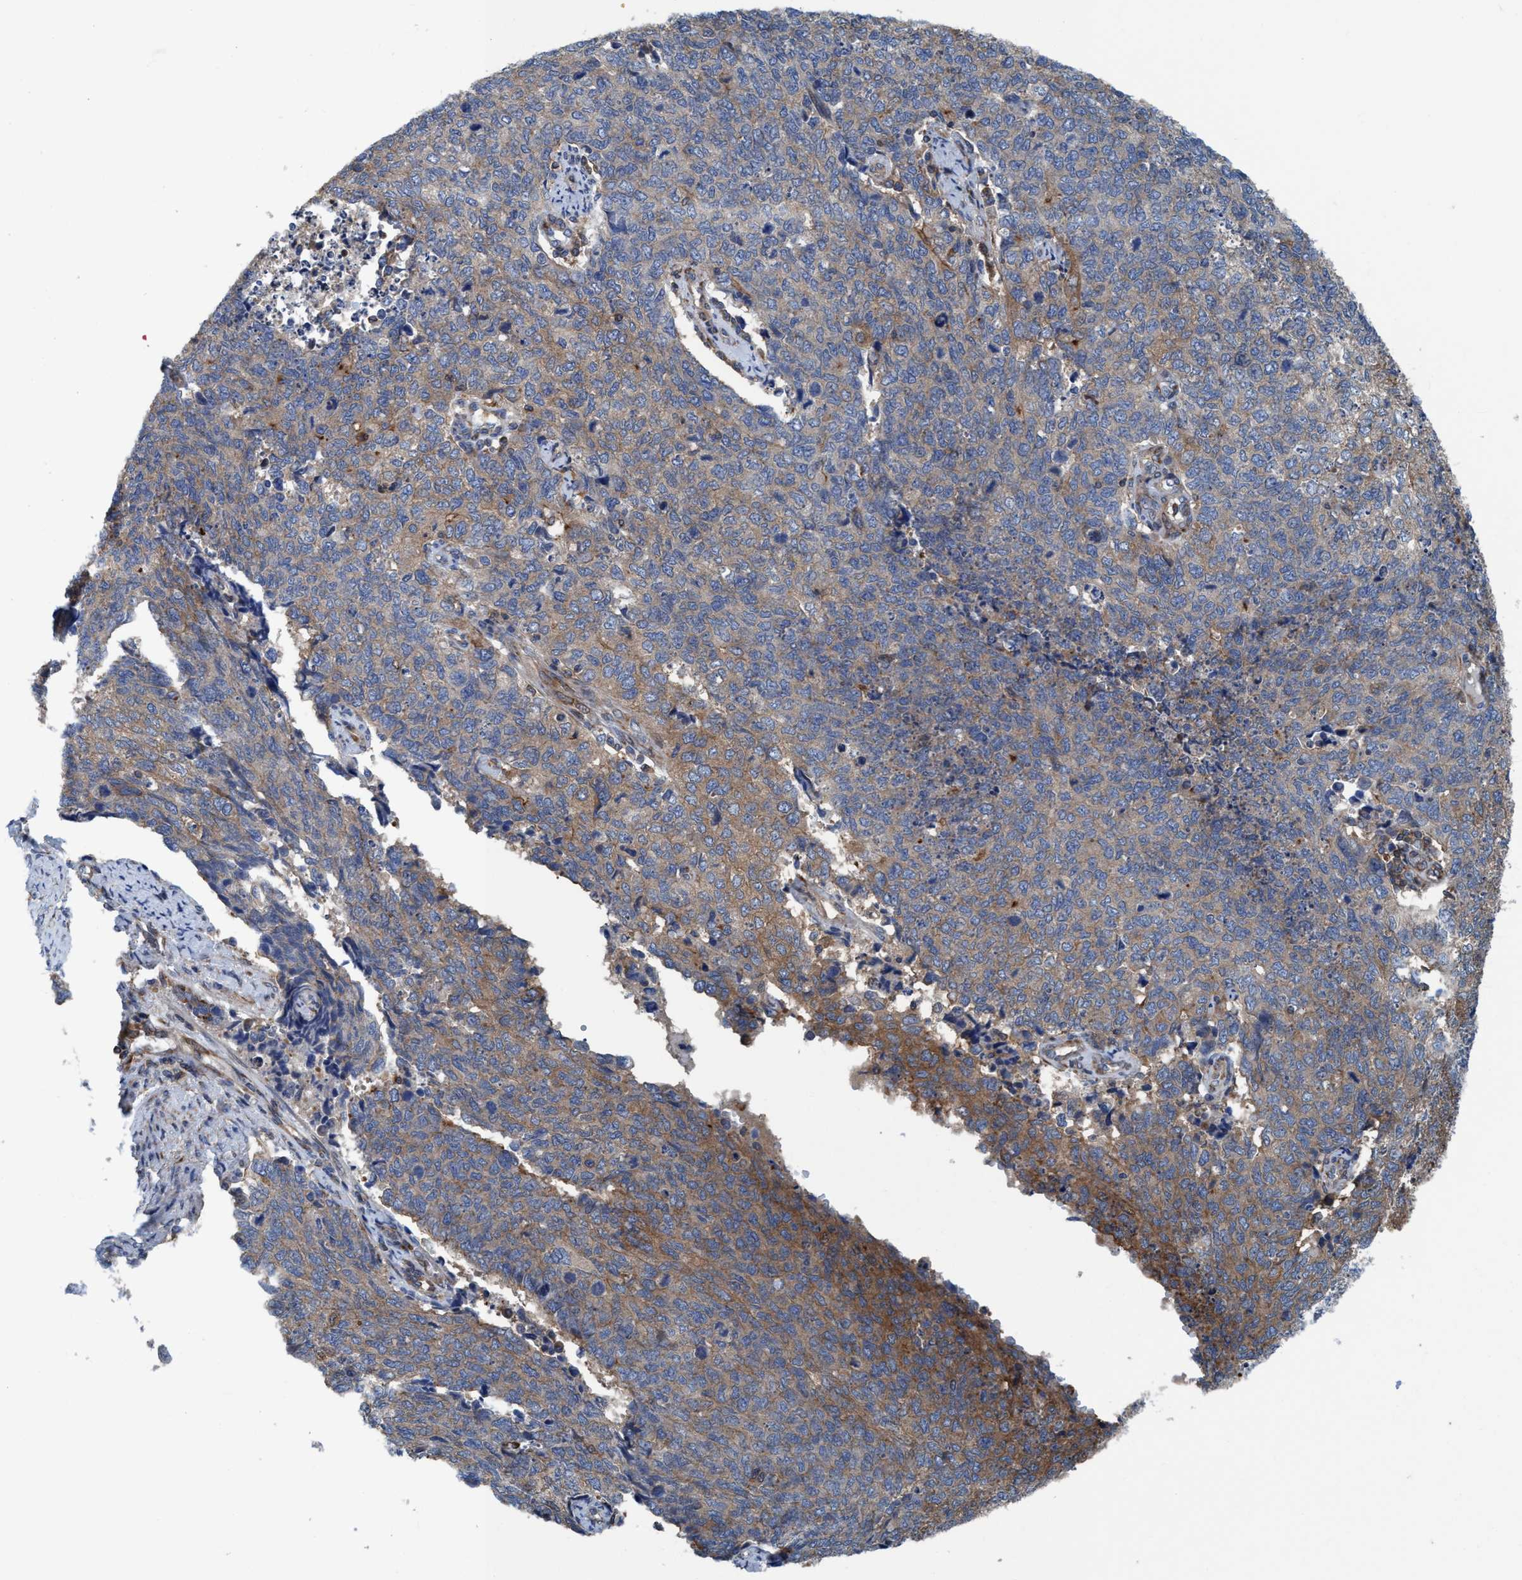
{"staining": {"intensity": "moderate", "quantity": "25%-75%", "location": "cytoplasmic/membranous"}, "tissue": "cervical cancer", "cell_type": "Tumor cells", "image_type": "cancer", "snomed": [{"axis": "morphology", "description": "Squamous cell carcinoma, NOS"}, {"axis": "topography", "description": "Cervix"}], "caption": "An image of human cervical squamous cell carcinoma stained for a protein displays moderate cytoplasmic/membranous brown staining in tumor cells. (DAB (3,3'-diaminobenzidine) IHC with brightfield microscopy, high magnification).", "gene": "NMT1", "patient": {"sex": "female", "age": 63}}